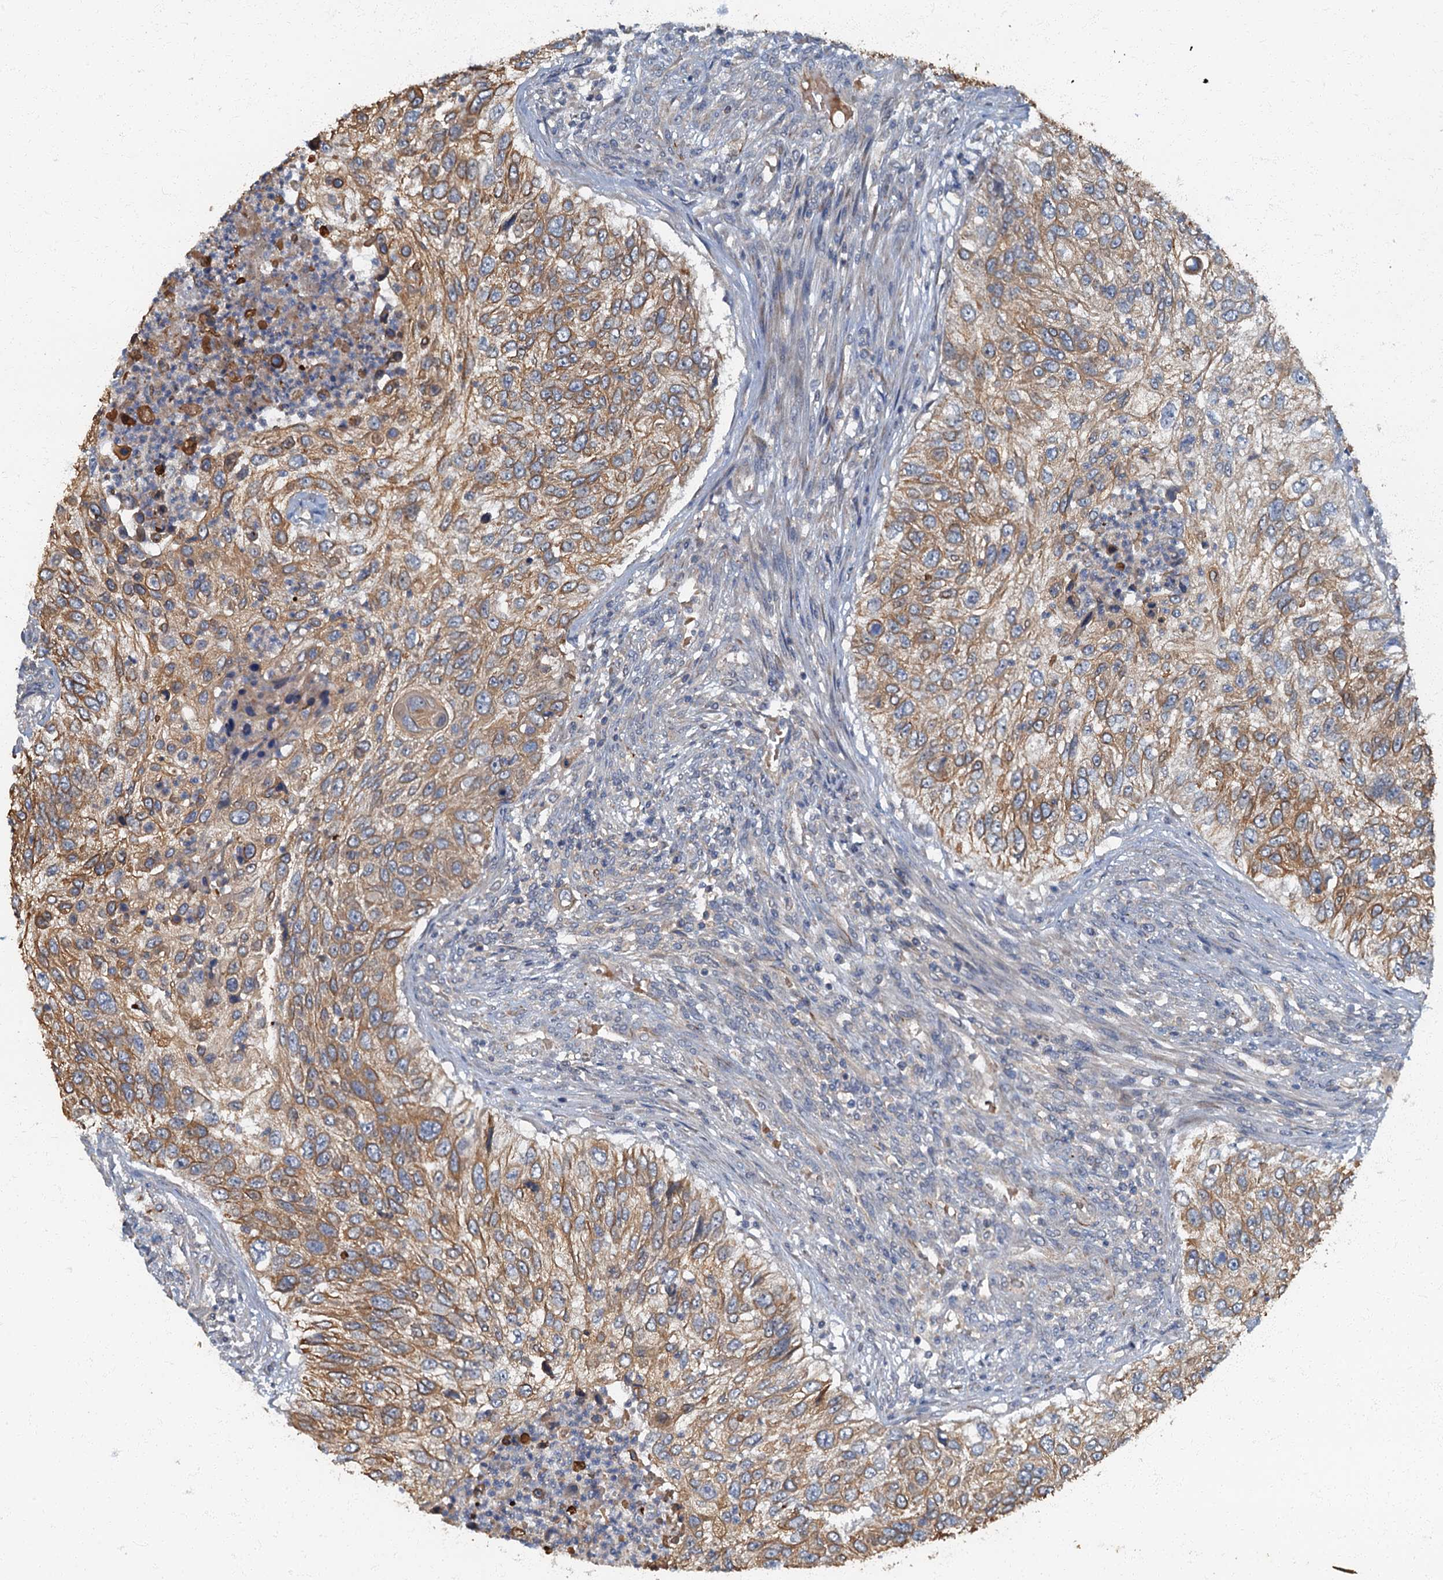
{"staining": {"intensity": "moderate", "quantity": ">75%", "location": "cytoplasmic/membranous"}, "tissue": "urothelial cancer", "cell_type": "Tumor cells", "image_type": "cancer", "snomed": [{"axis": "morphology", "description": "Urothelial carcinoma, High grade"}, {"axis": "topography", "description": "Urinary bladder"}], "caption": "Immunohistochemistry staining of urothelial carcinoma (high-grade), which demonstrates medium levels of moderate cytoplasmic/membranous expression in approximately >75% of tumor cells indicating moderate cytoplasmic/membranous protein staining. The staining was performed using DAB (3,3'-diaminobenzidine) (brown) for protein detection and nuclei were counterstained in hematoxylin (blue).", "gene": "ARL11", "patient": {"sex": "female", "age": 60}}